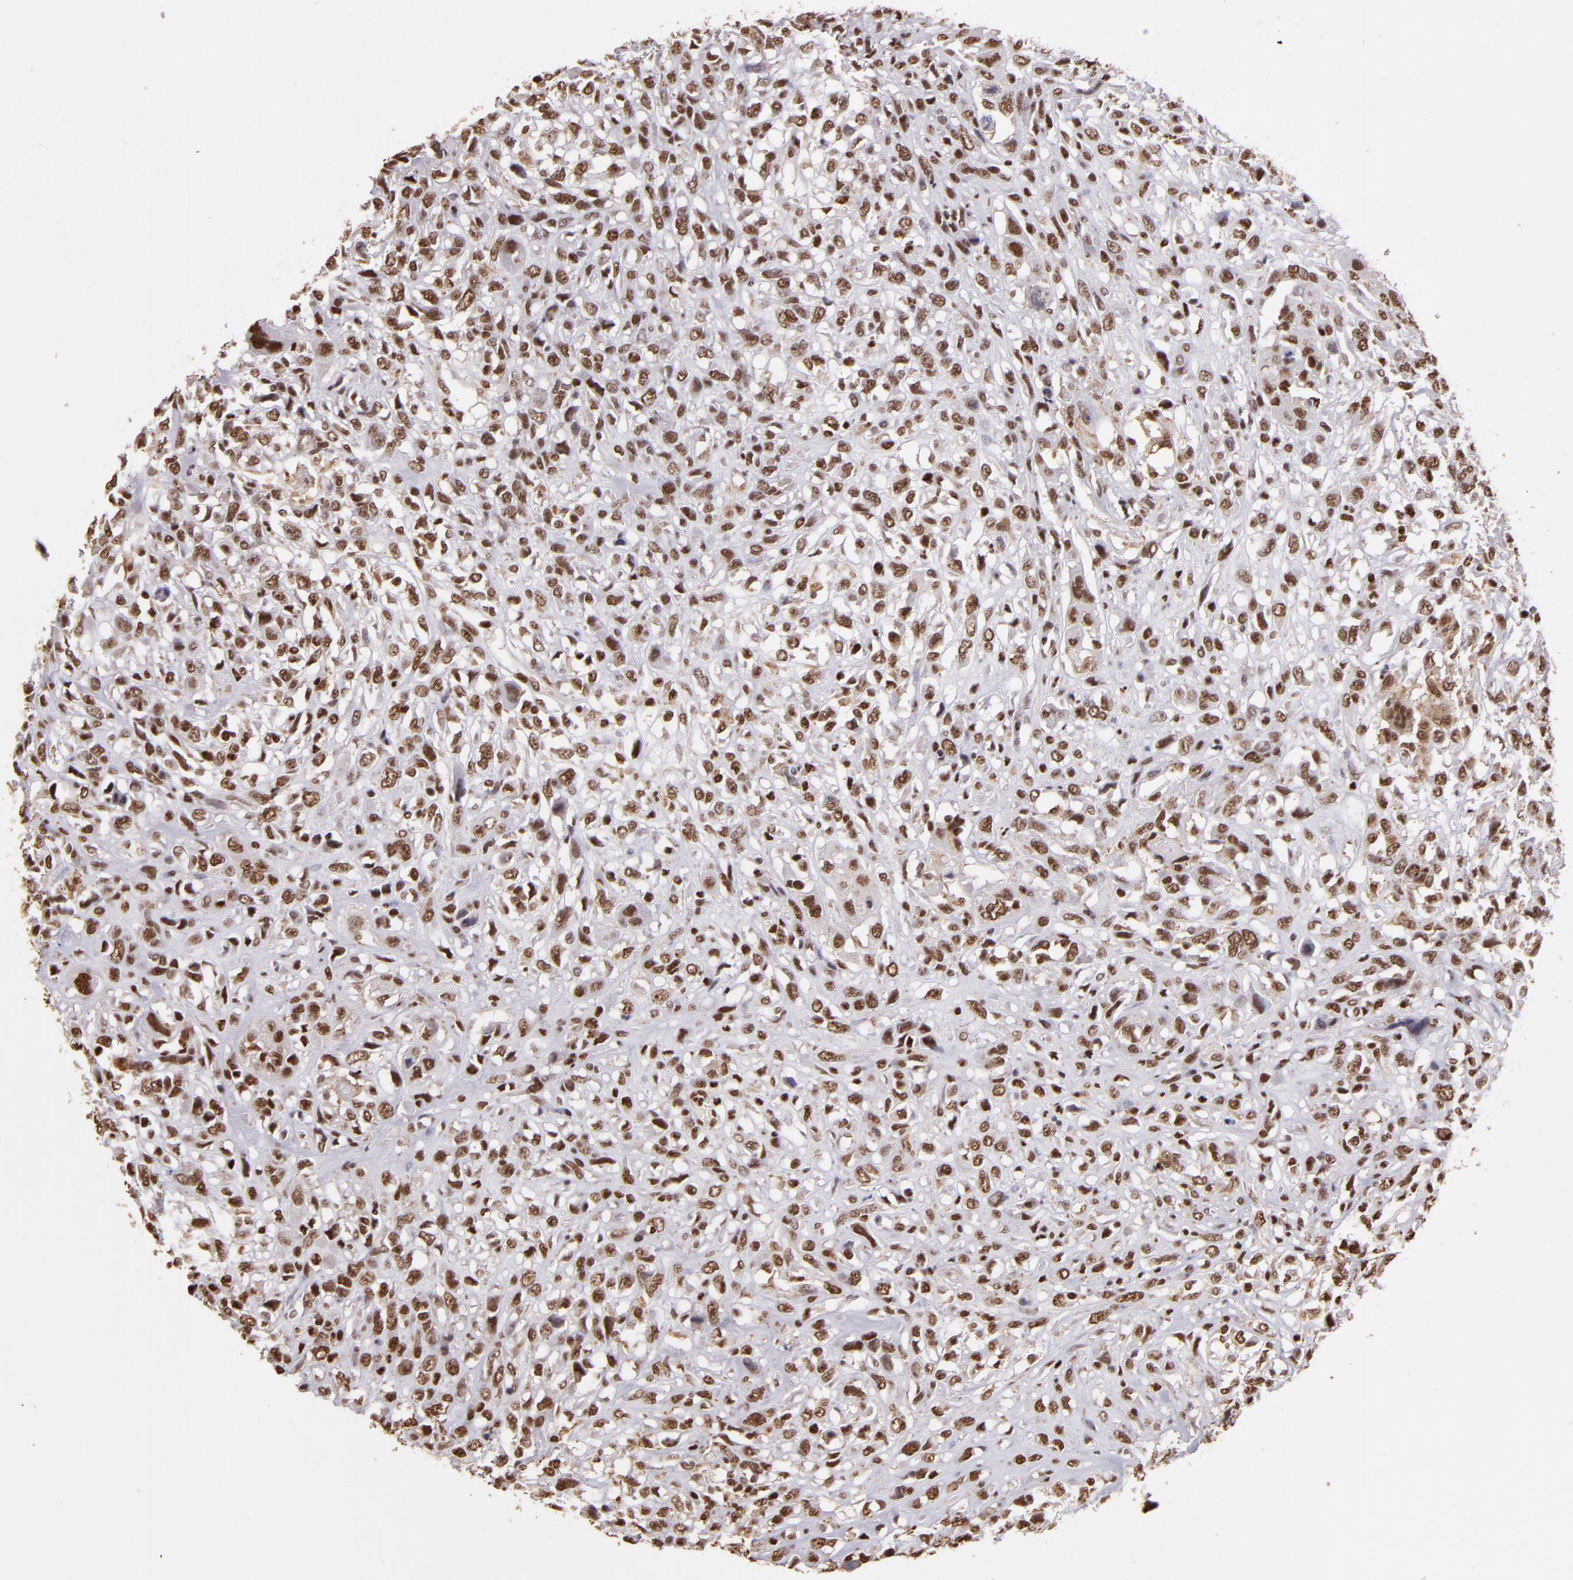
{"staining": {"intensity": "moderate", "quantity": ">75%", "location": "nuclear"}, "tissue": "head and neck cancer", "cell_type": "Tumor cells", "image_type": "cancer", "snomed": [{"axis": "morphology", "description": "Neoplasm, malignant, NOS"}, {"axis": "topography", "description": "Salivary gland"}, {"axis": "topography", "description": "Head-Neck"}], "caption": "Human head and neck cancer (neoplasm (malignant)) stained for a protein (brown) demonstrates moderate nuclear positive positivity in about >75% of tumor cells.", "gene": "SP1", "patient": {"sex": "male", "age": 43}}